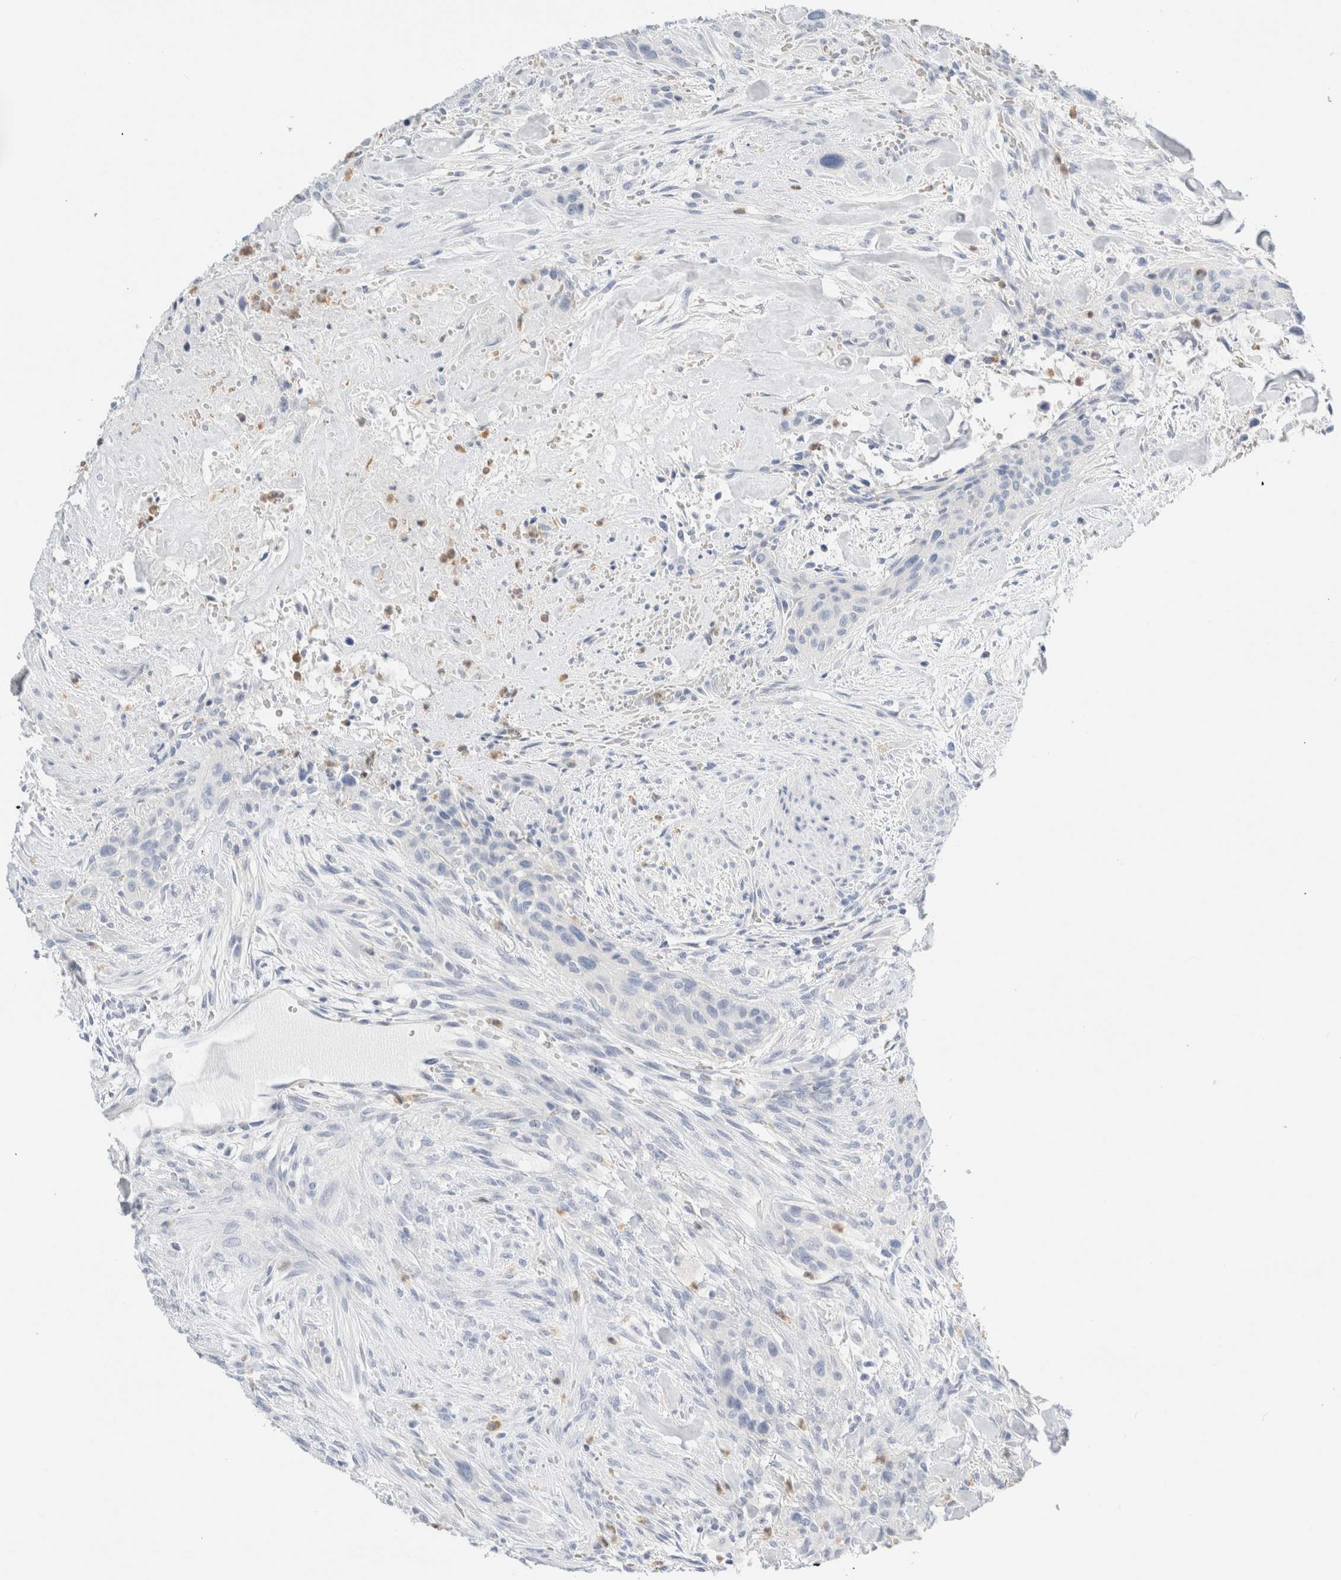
{"staining": {"intensity": "negative", "quantity": "none", "location": "none"}, "tissue": "urothelial cancer", "cell_type": "Tumor cells", "image_type": "cancer", "snomed": [{"axis": "morphology", "description": "Urothelial carcinoma, High grade"}, {"axis": "topography", "description": "Urinary bladder"}], "caption": "IHC photomicrograph of neoplastic tissue: urothelial cancer stained with DAB demonstrates no significant protein expression in tumor cells.", "gene": "ARG1", "patient": {"sex": "male", "age": 35}}